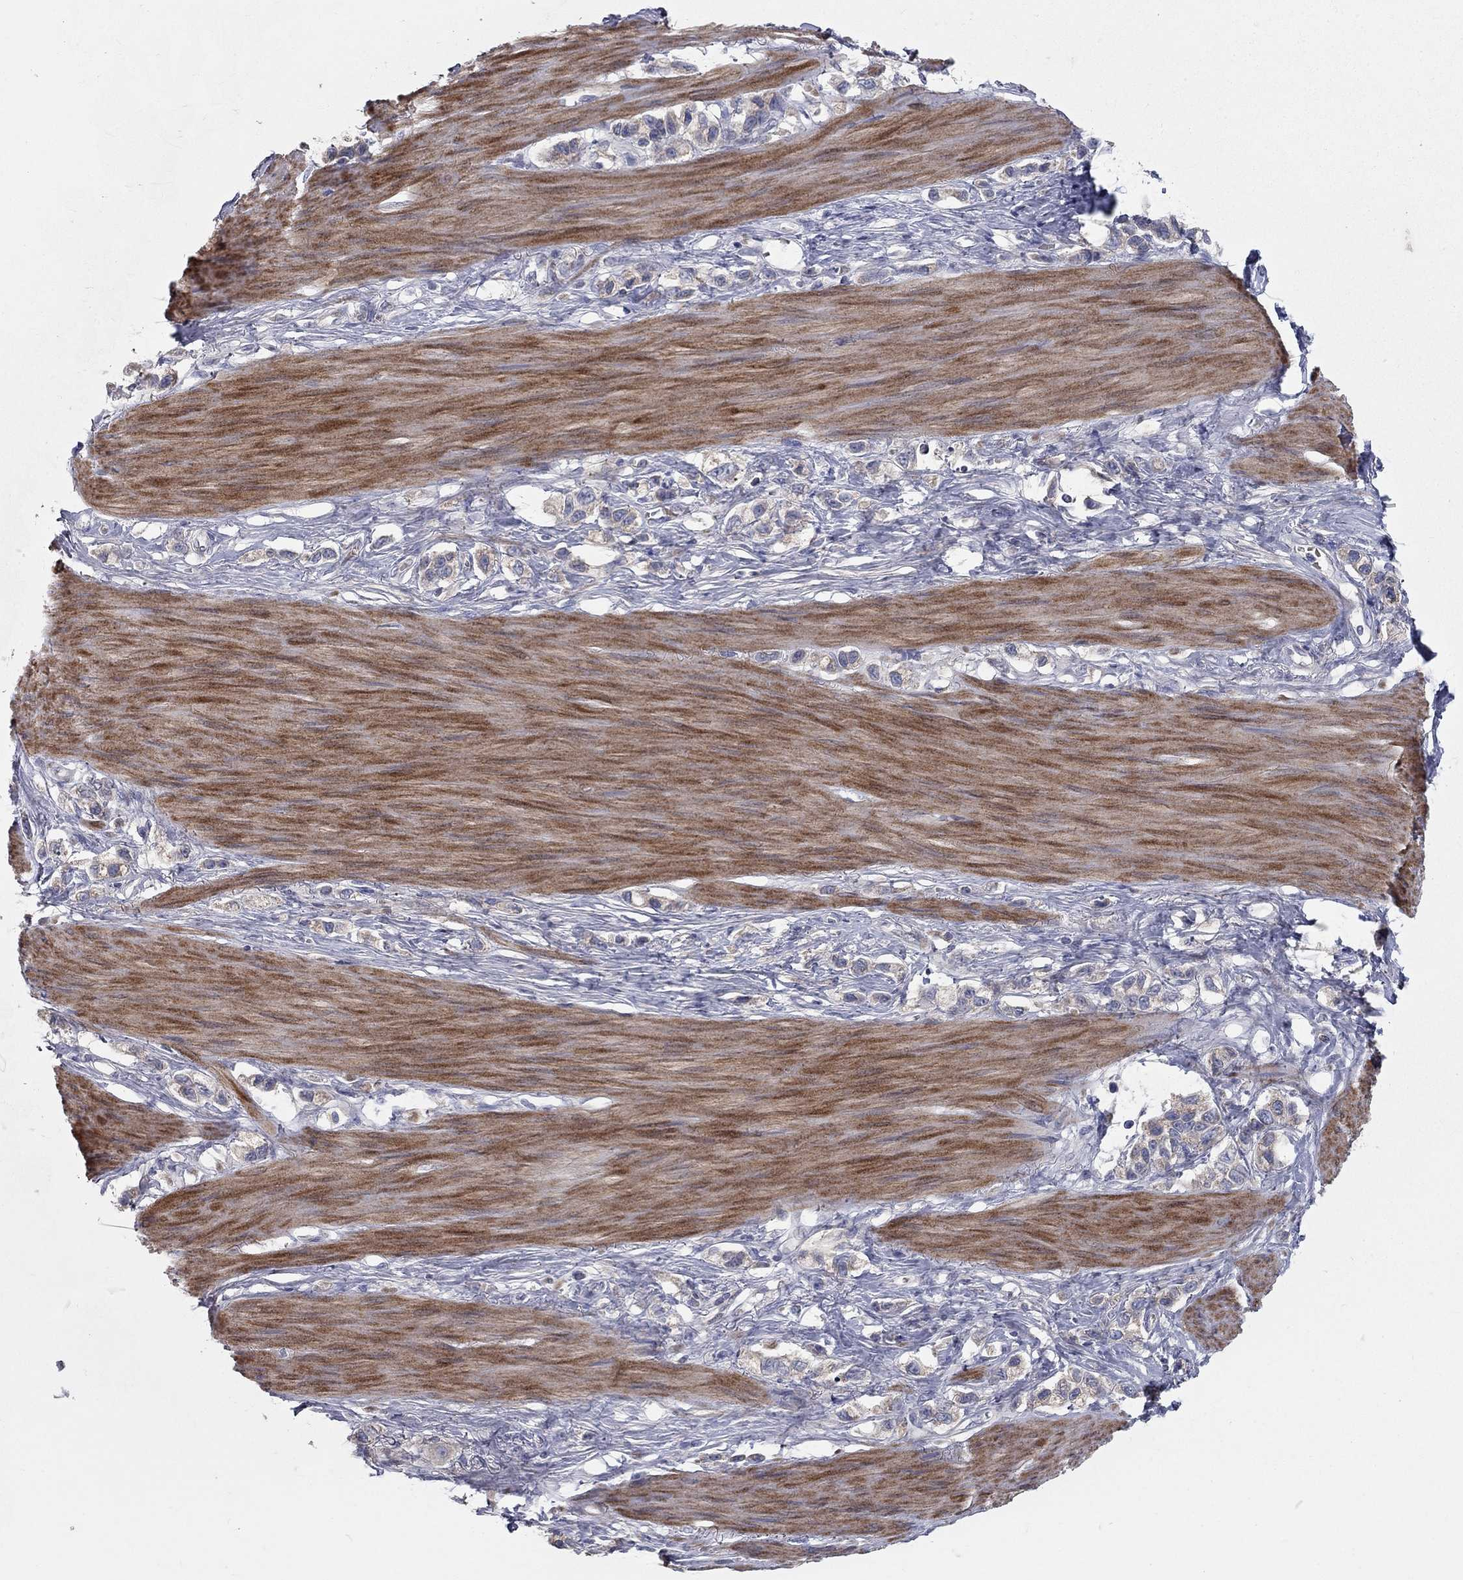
{"staining": {"intensity": "weak", "quantity": "<25%", "location": "cytoplasmic/membranous"}, "tissue": "stomach cancer", "cell_type": "Tumor cells", "image_type": "cancer", "snomed": [{"axis": "morphology", "description": "Normal tissue, NOS"}, {"axis": "morphology", "description": "Adenocarcinoma, NOS"}, {"axis": "morphology", "description": "Adenocarcinoma, High grade"}, {"axis": "topography", "description": "Stomach, upper"}, {"axis": "topography", "description": "Stomach"}], "caption": "Protein analysis of stomach cancer reveals no significant positivity in tumor cells.", "gene": "KANSL1L", "patient": {"sex": "female", "age": 65}}